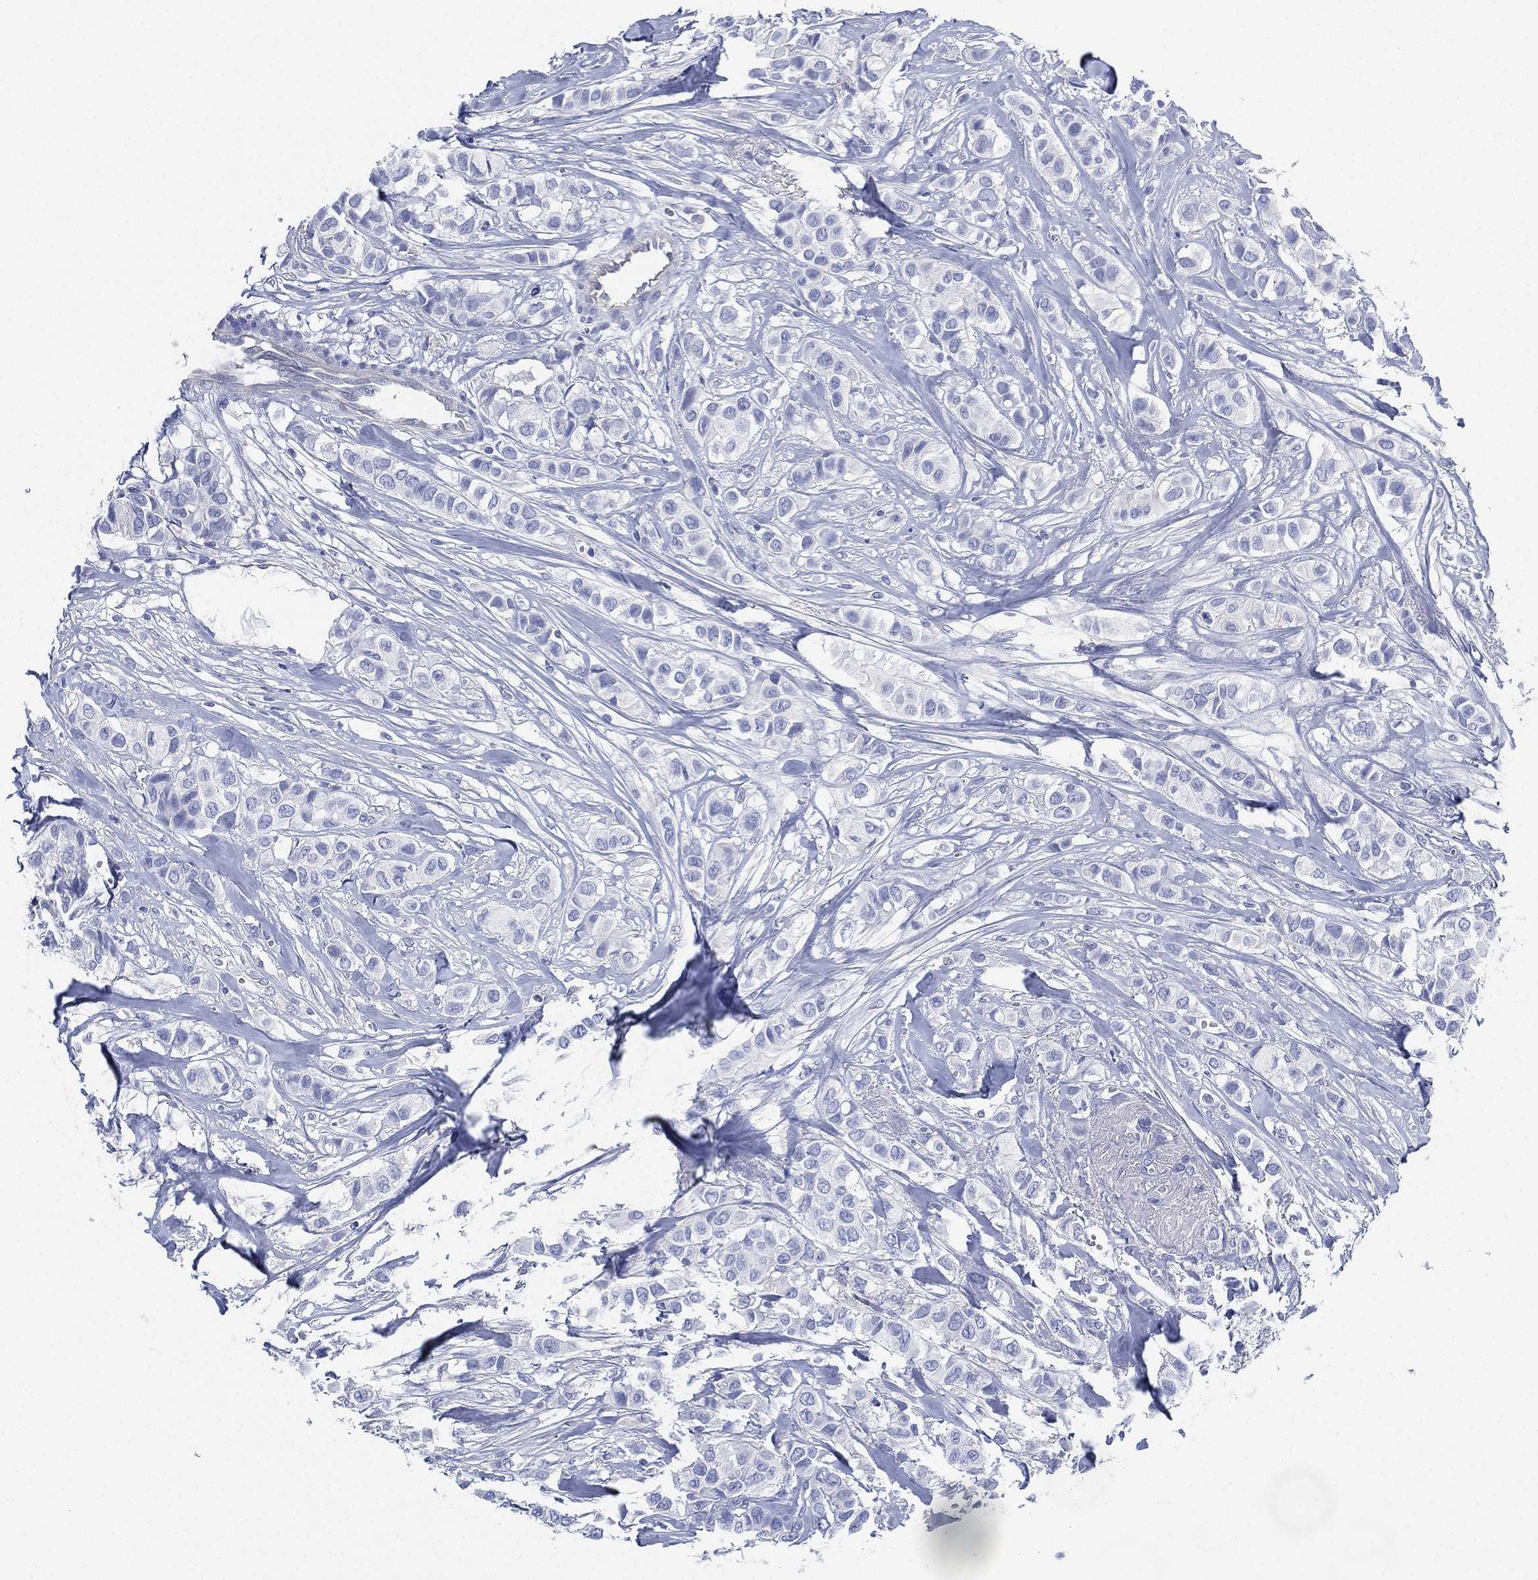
{"staining": {"intensity": "negative", "quantity": "none", "location": "none"}, "tissue": "breast cancer", "cell_type": "Tumor cells", "image_type": "cancer", "snomed": [{"axis": "morphology", "description": "Duct carcinoma"}, {"axis": "topography", "description": "Breast"}], "caption": "Tumor cells are negative for protein expression in human breast invasive ductal carcinoma.", "gene": "CCDC70", "patient": {"sex": "female", "age": 85}}